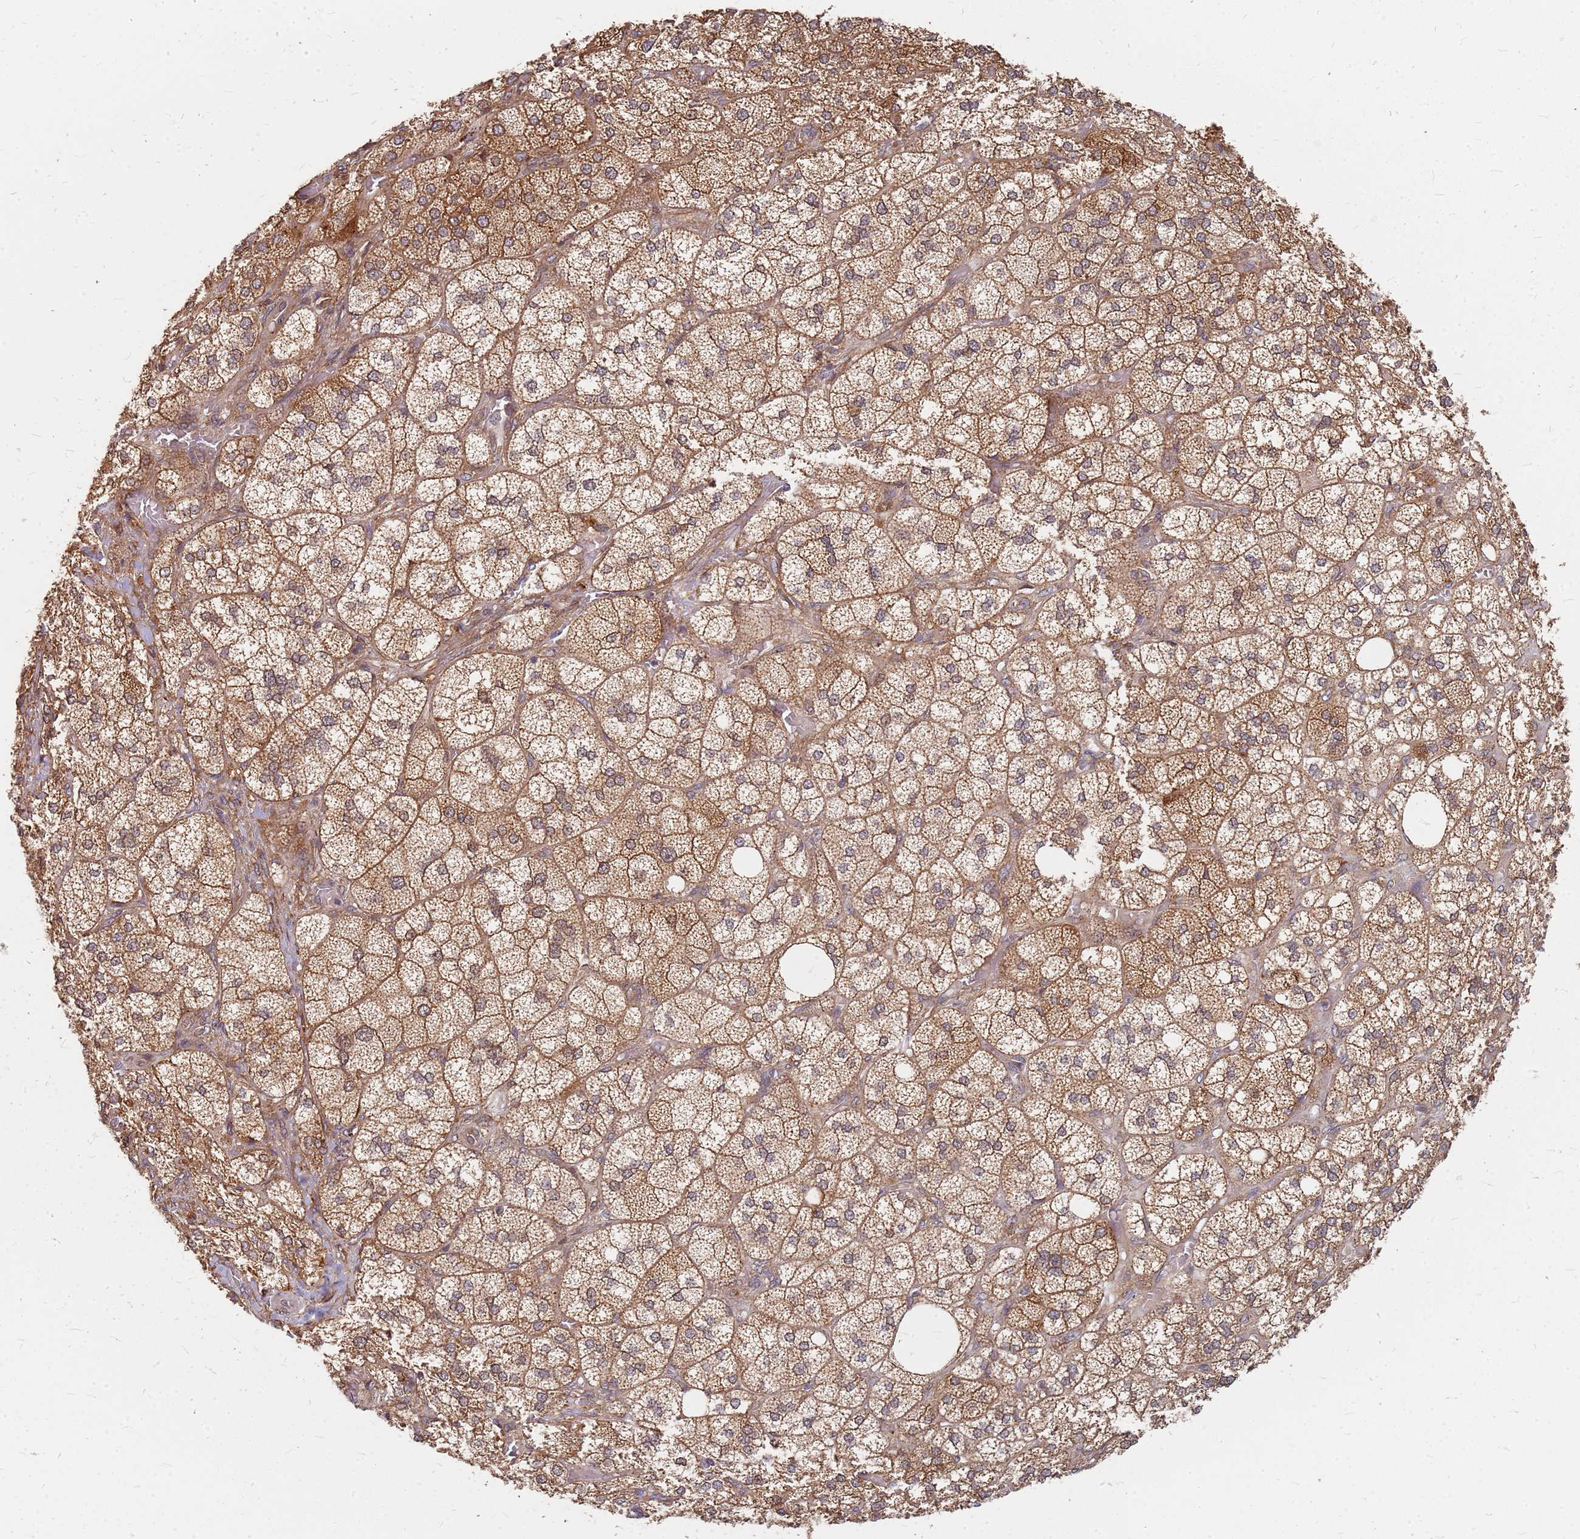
{"staining": {"intensity": "strong", "quantity": ">75%", "location": "cytoplasmic/membranous"}, "tissue": "adrenal gland", "cell_type": "Glandular cells", "image_type": "normal", "snomed": [{"axis": "morphology", "description": "Normal tissue, NOS"}, {"axis": "topography", "description": "Adrenal gland"}], "caption": "A photomicrograph of adrenal gland stained for a protein displays strong cytoplasmic/membranous brown staining in glandular cells. The staining is performed using DAB brown chromogen to label protein expression. The nuclei are counter-stained blue using hematoxylin.", "gene": "TRABD", "patient": {"sex": "male", "age": 61}}